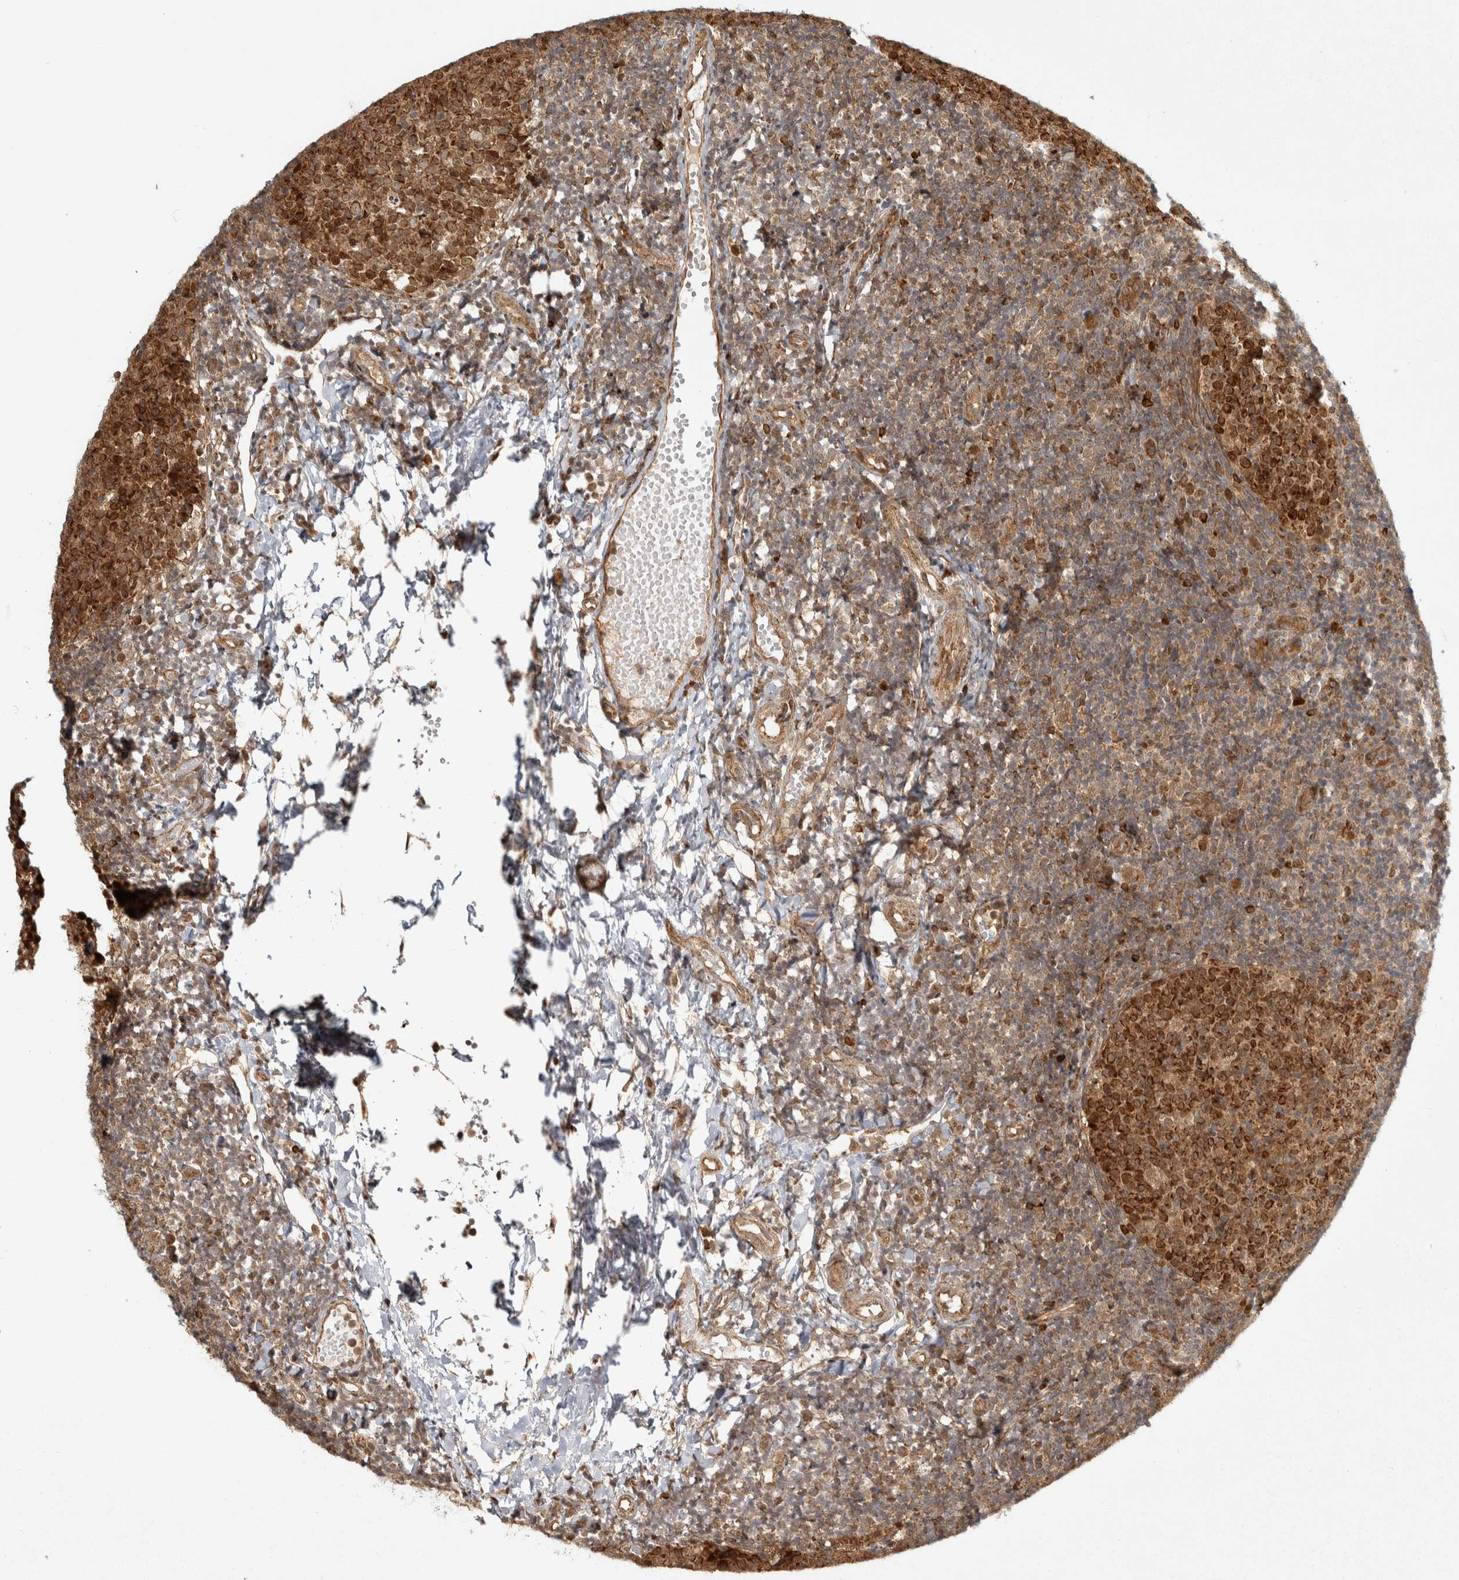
{"staining": {"intensity": "strong", "quantity": ">75%", "location": "cytoplasmic/membranous"}, "tissue": "tonsil", "cell_type": "Germinal center cells", "image_type": "normal", "snomed": [{"axis": "morphology", "description": "Normal tissue, NOS"}, {"axis": "topography", "description": "Tonsil"}], "caption": "The micrograph exhibits immunohistochemical staining of normal tonsil. There is strong cytoplasmic/membranous positivity is appreciated in about >75% of germinal center cells.", "gene": "CAMSAP2", "patient": {"sex": "female", "age": 19}}